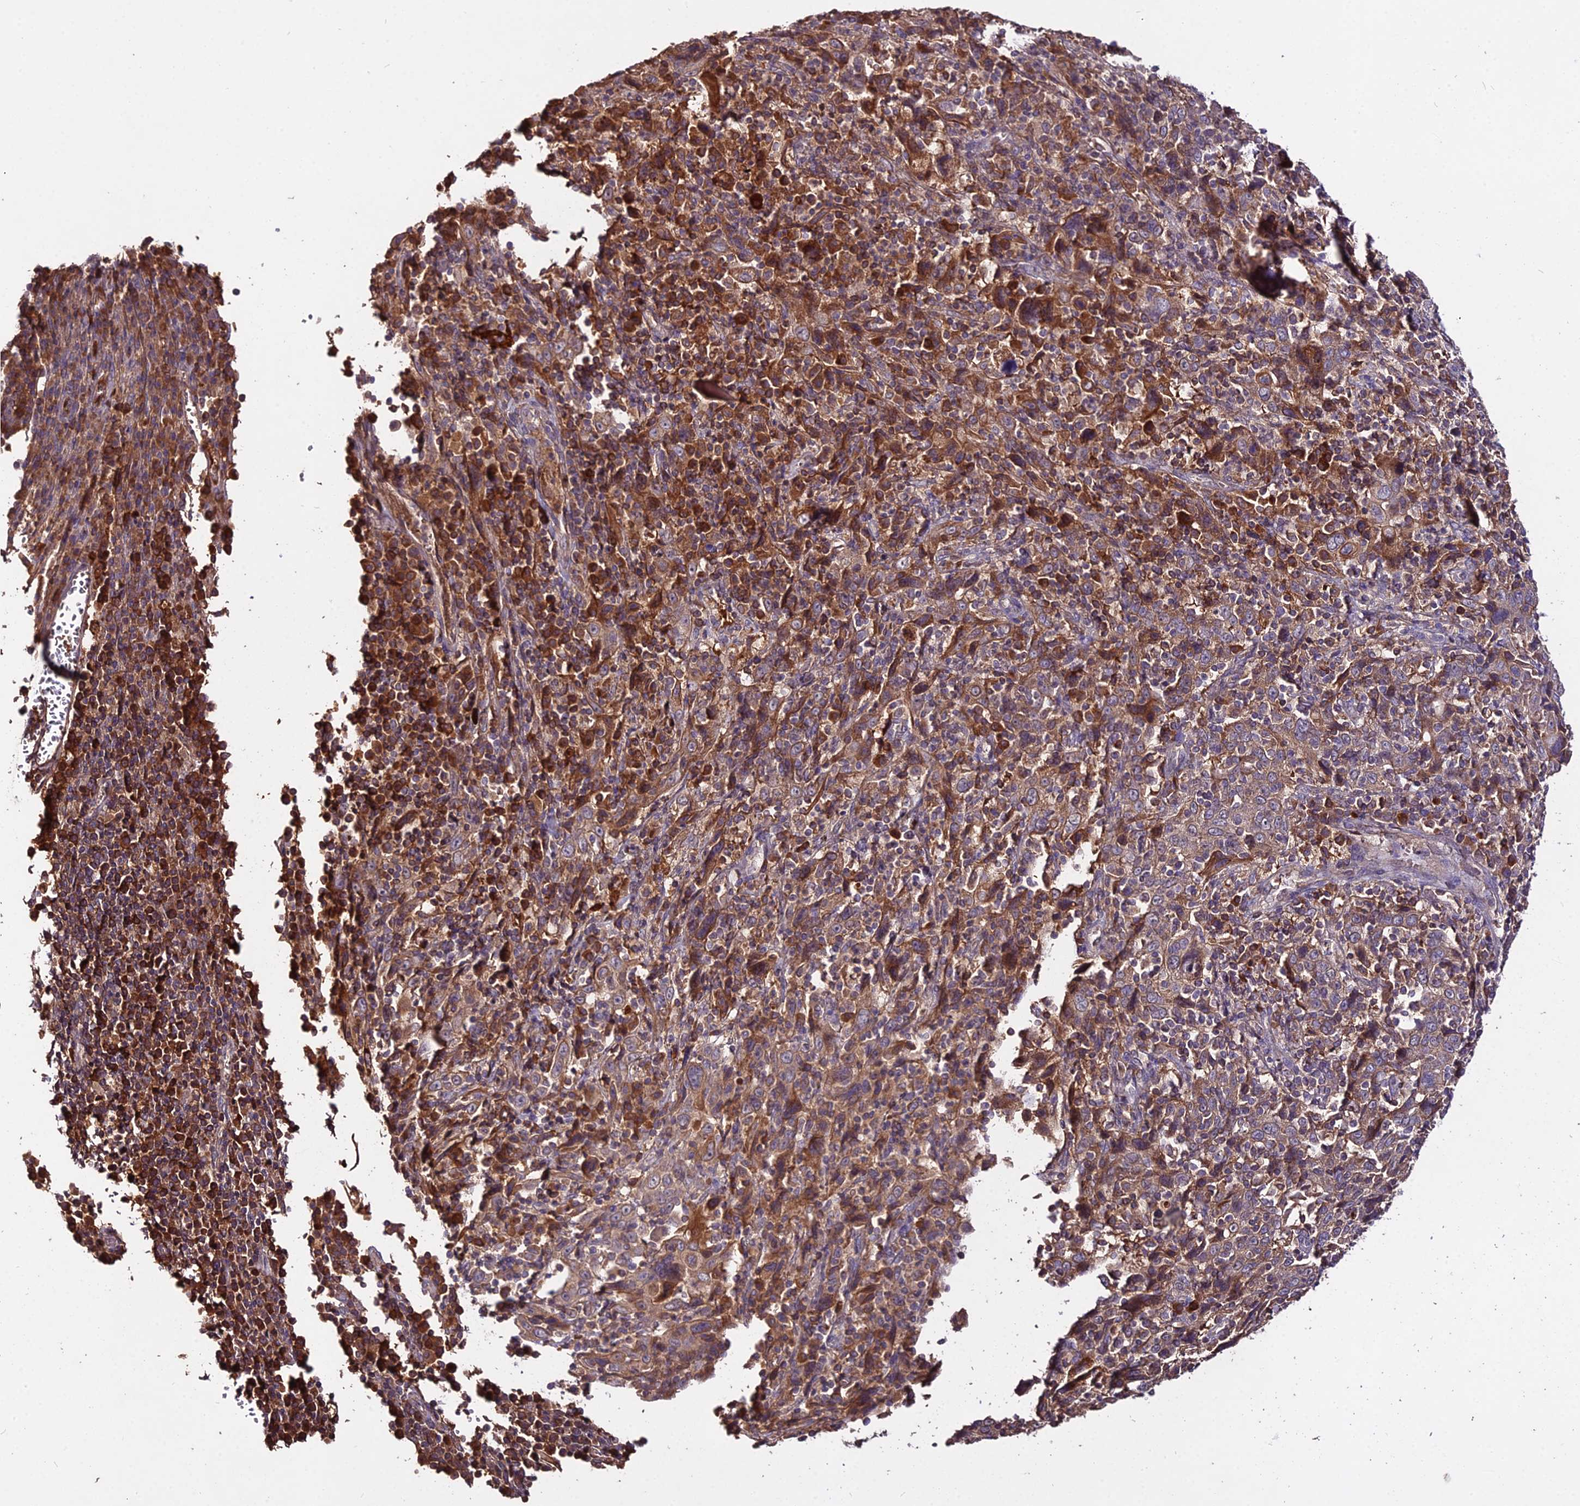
{"staining": {"intensity": "moderate", "quantity": ">75%", "location": "cytoplasmic/membranous"}, "tissue": "cervical cancer", "cell_type": "Tumor cells", "image_type": "cancer", "snomed": [{"axis": "morphology", "description": "Squamous cell carcinoma, NOS"}, {"axis": "topography", "description": "Cervix"}], "caption": "Immunohistochemical staining of human squamous cell carcinoma (cervical) displays medium levels of moderate cytoplasmic/membranous protein positivity in approximately >75% of tumor cells. (DAB (3,3'-diaminobenzidine) IHC, brown staining for protein, blue staining for nuclei).", "gene": "KCTD16", "patient": {"sex": "female", "age": 46}}